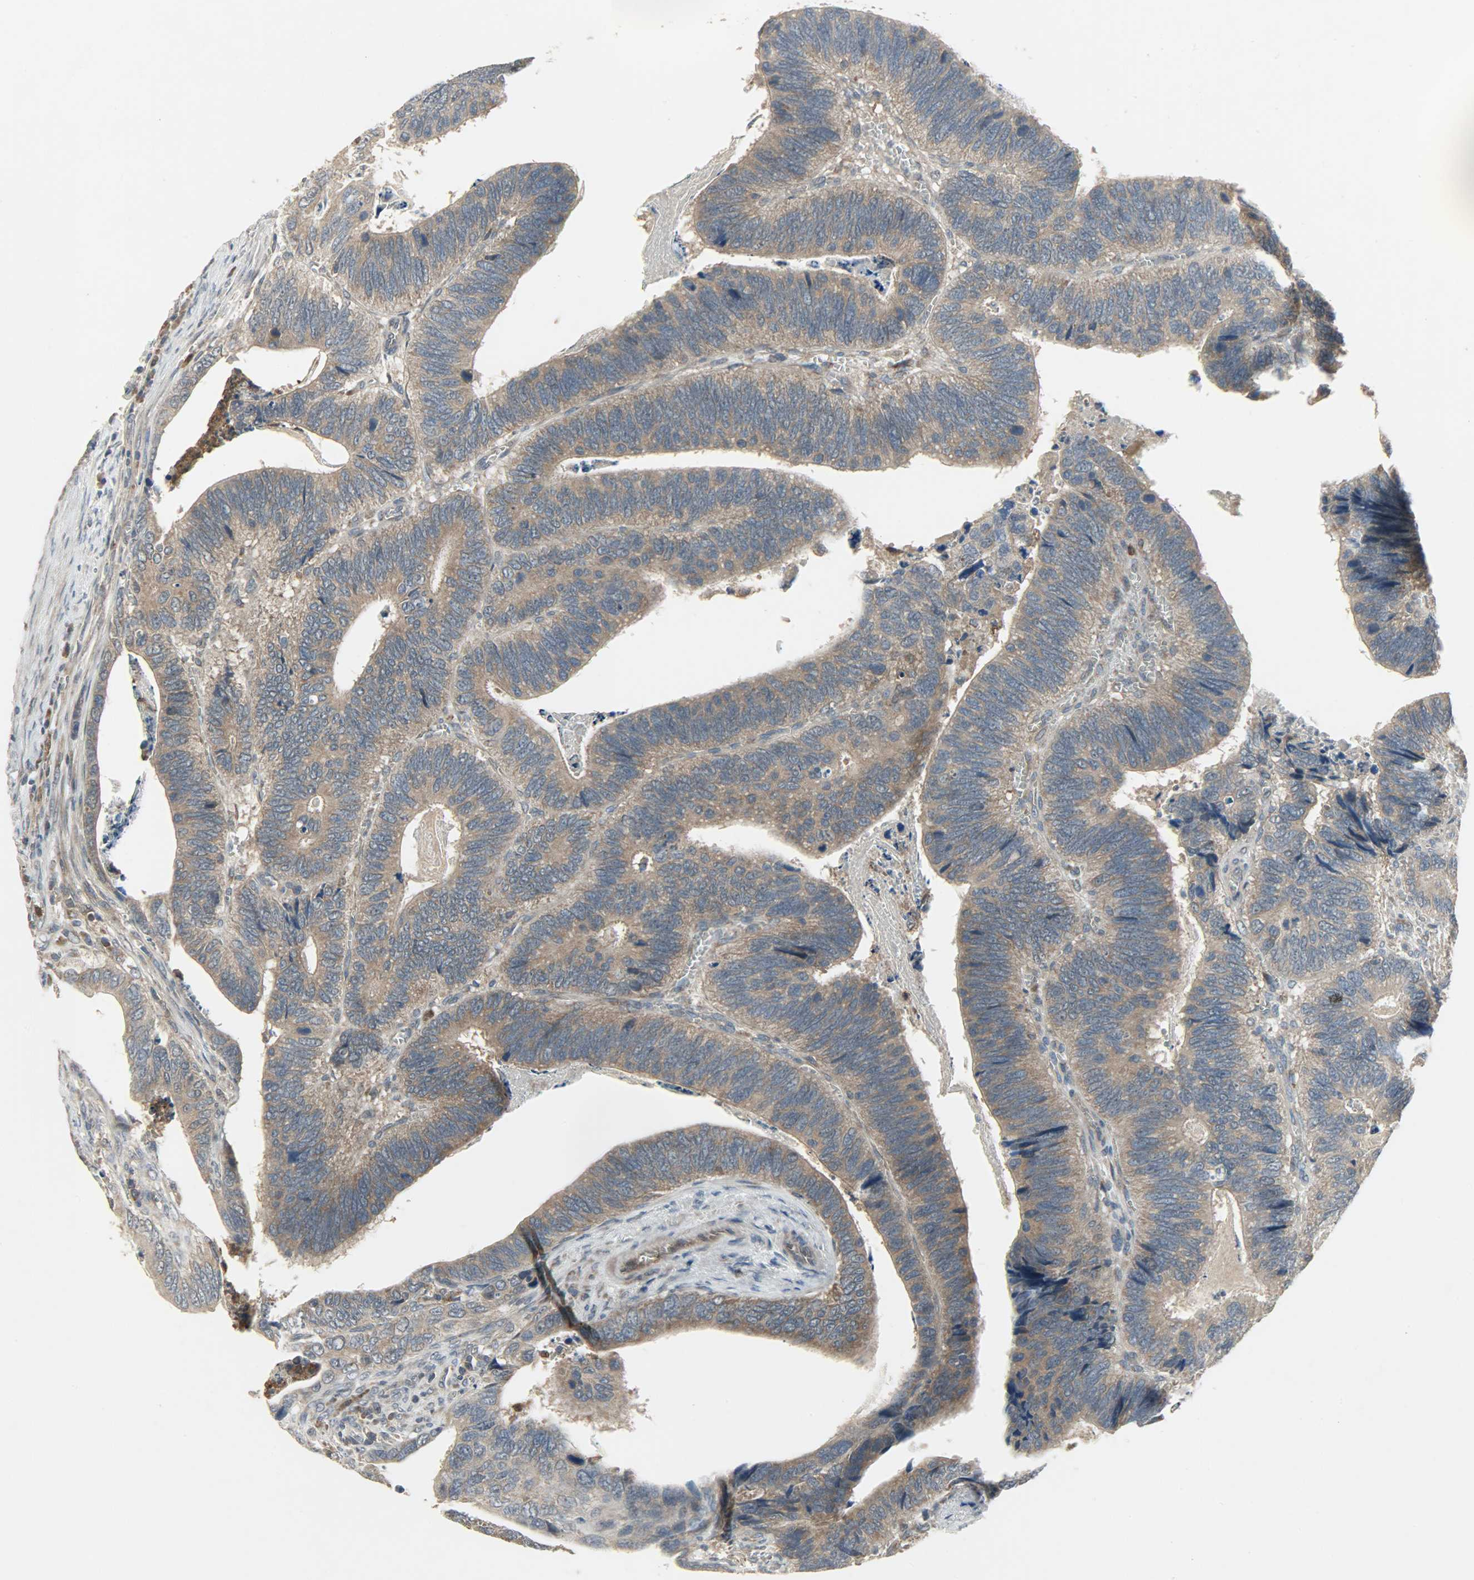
{"staining": {"intensity": "moderate", "quantity": ">75%", "location": "cytoplasmic/membranous"}, "tissue": "colorectal cancer", "cell_type": "Tumor cells", "image_type": "cancer", "snomed": [{"axis": "morphology", "description": "Adenocarcinoma, NOS"}, {"axis": "topography", "description": "Colon"}], "caption": "Protein staining of colorectal cancer tissue exhibits moderate cytoplasmic/membranous staining in about >75% of tumor cells.", "gene": "AMT", "patient": {"sex": "male", "age": 72}}